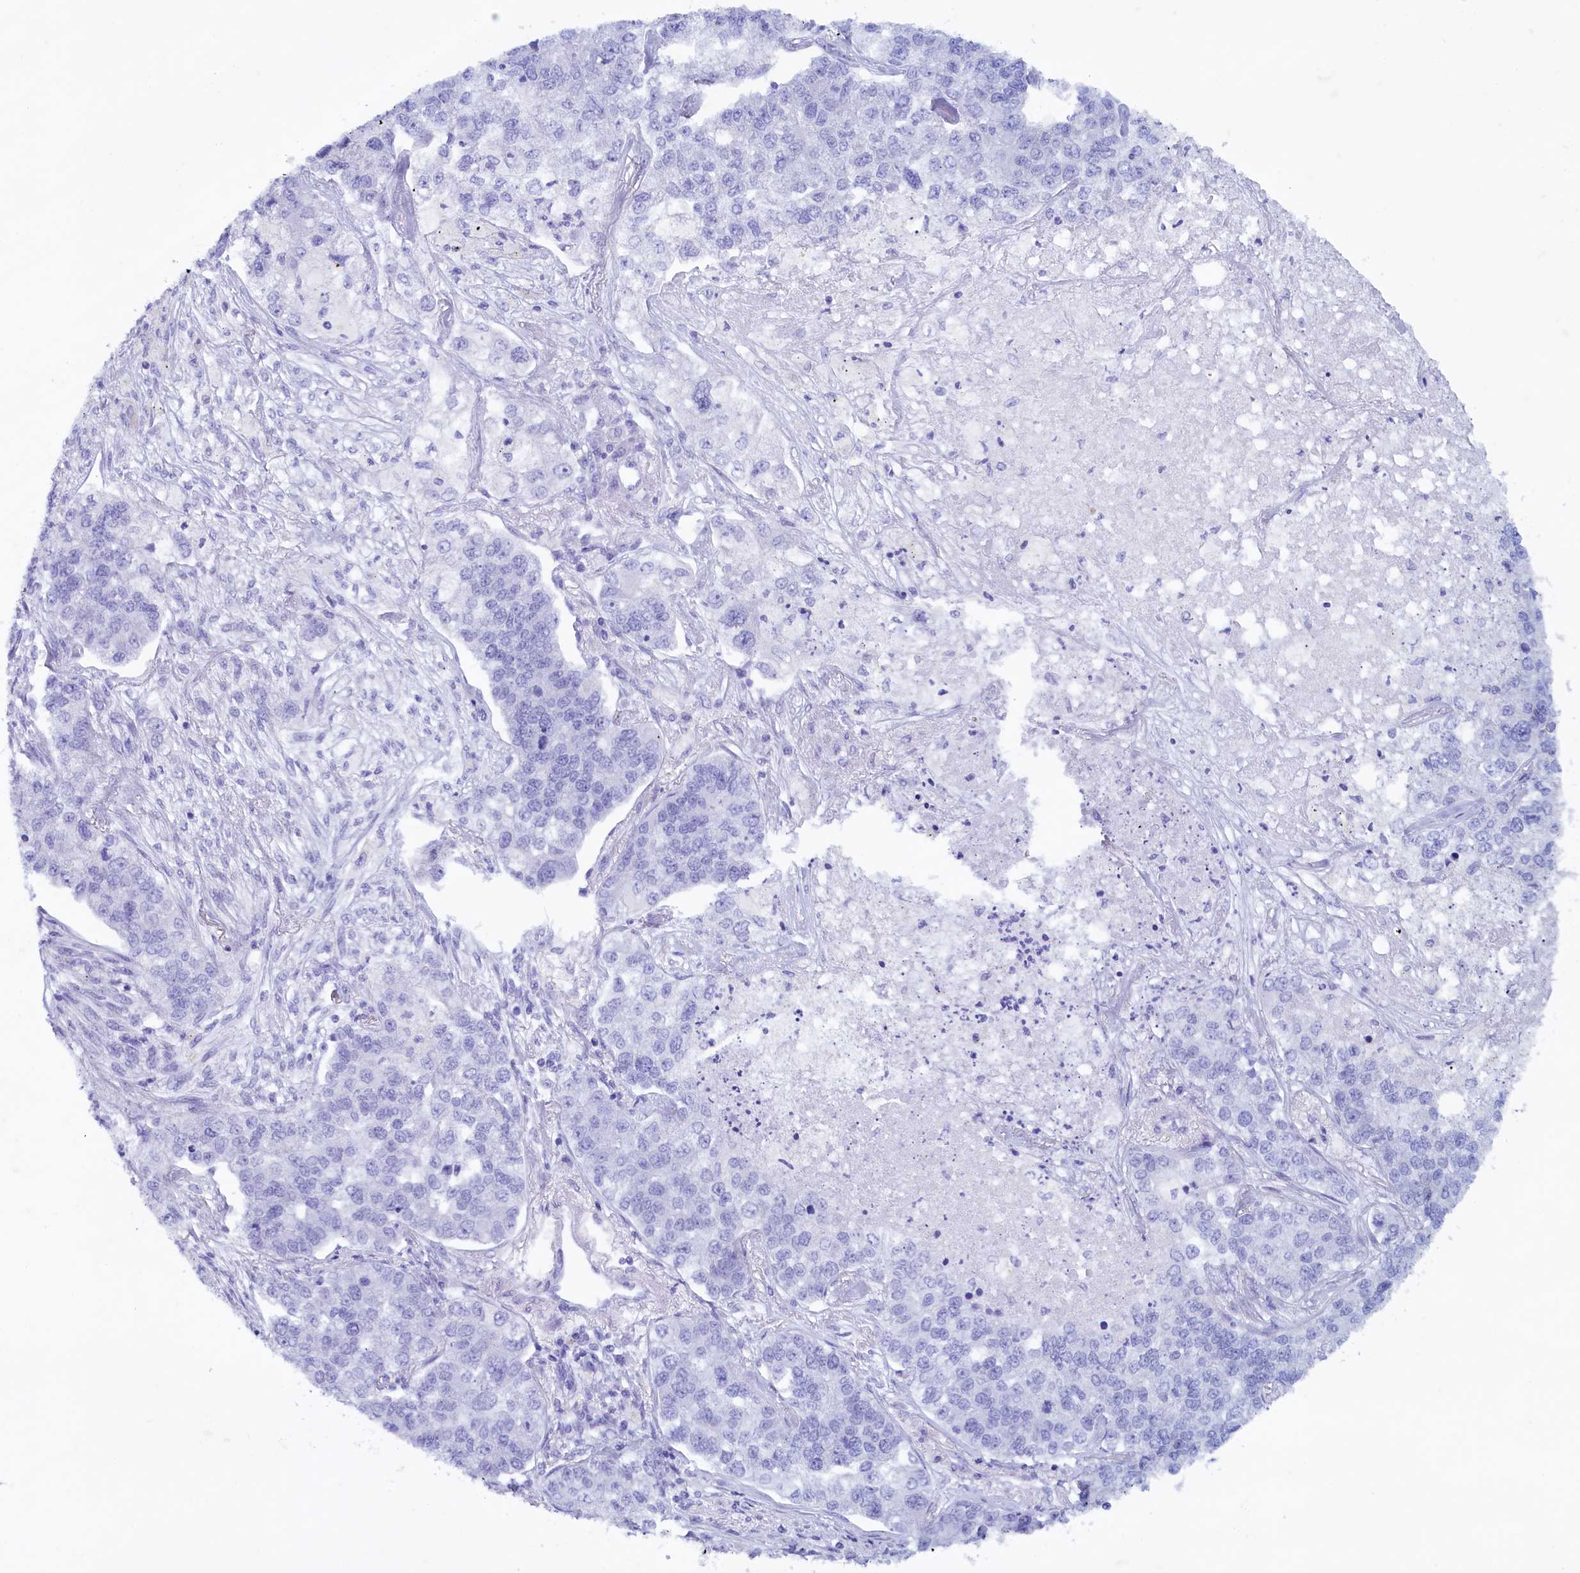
{"staining": {"intensity": "negative", "quantity": "none", "location": "none"}, "tissue": "lung cancer", "cell_type": "Tumor cells", "image_type": "cancer", "snomed": [{"axis": "morphology", "description": "Adenocarcinoma, NOS"}, {"axis": "topography", "description": "Lung"}], "caption": "The immunohistochemistry micrograph has no significant positivity in tumor cells of lung adenocarcinoma tissue.", "gene": "MAP1LC3A", "patient": {"sex": "male", "age": 49}}